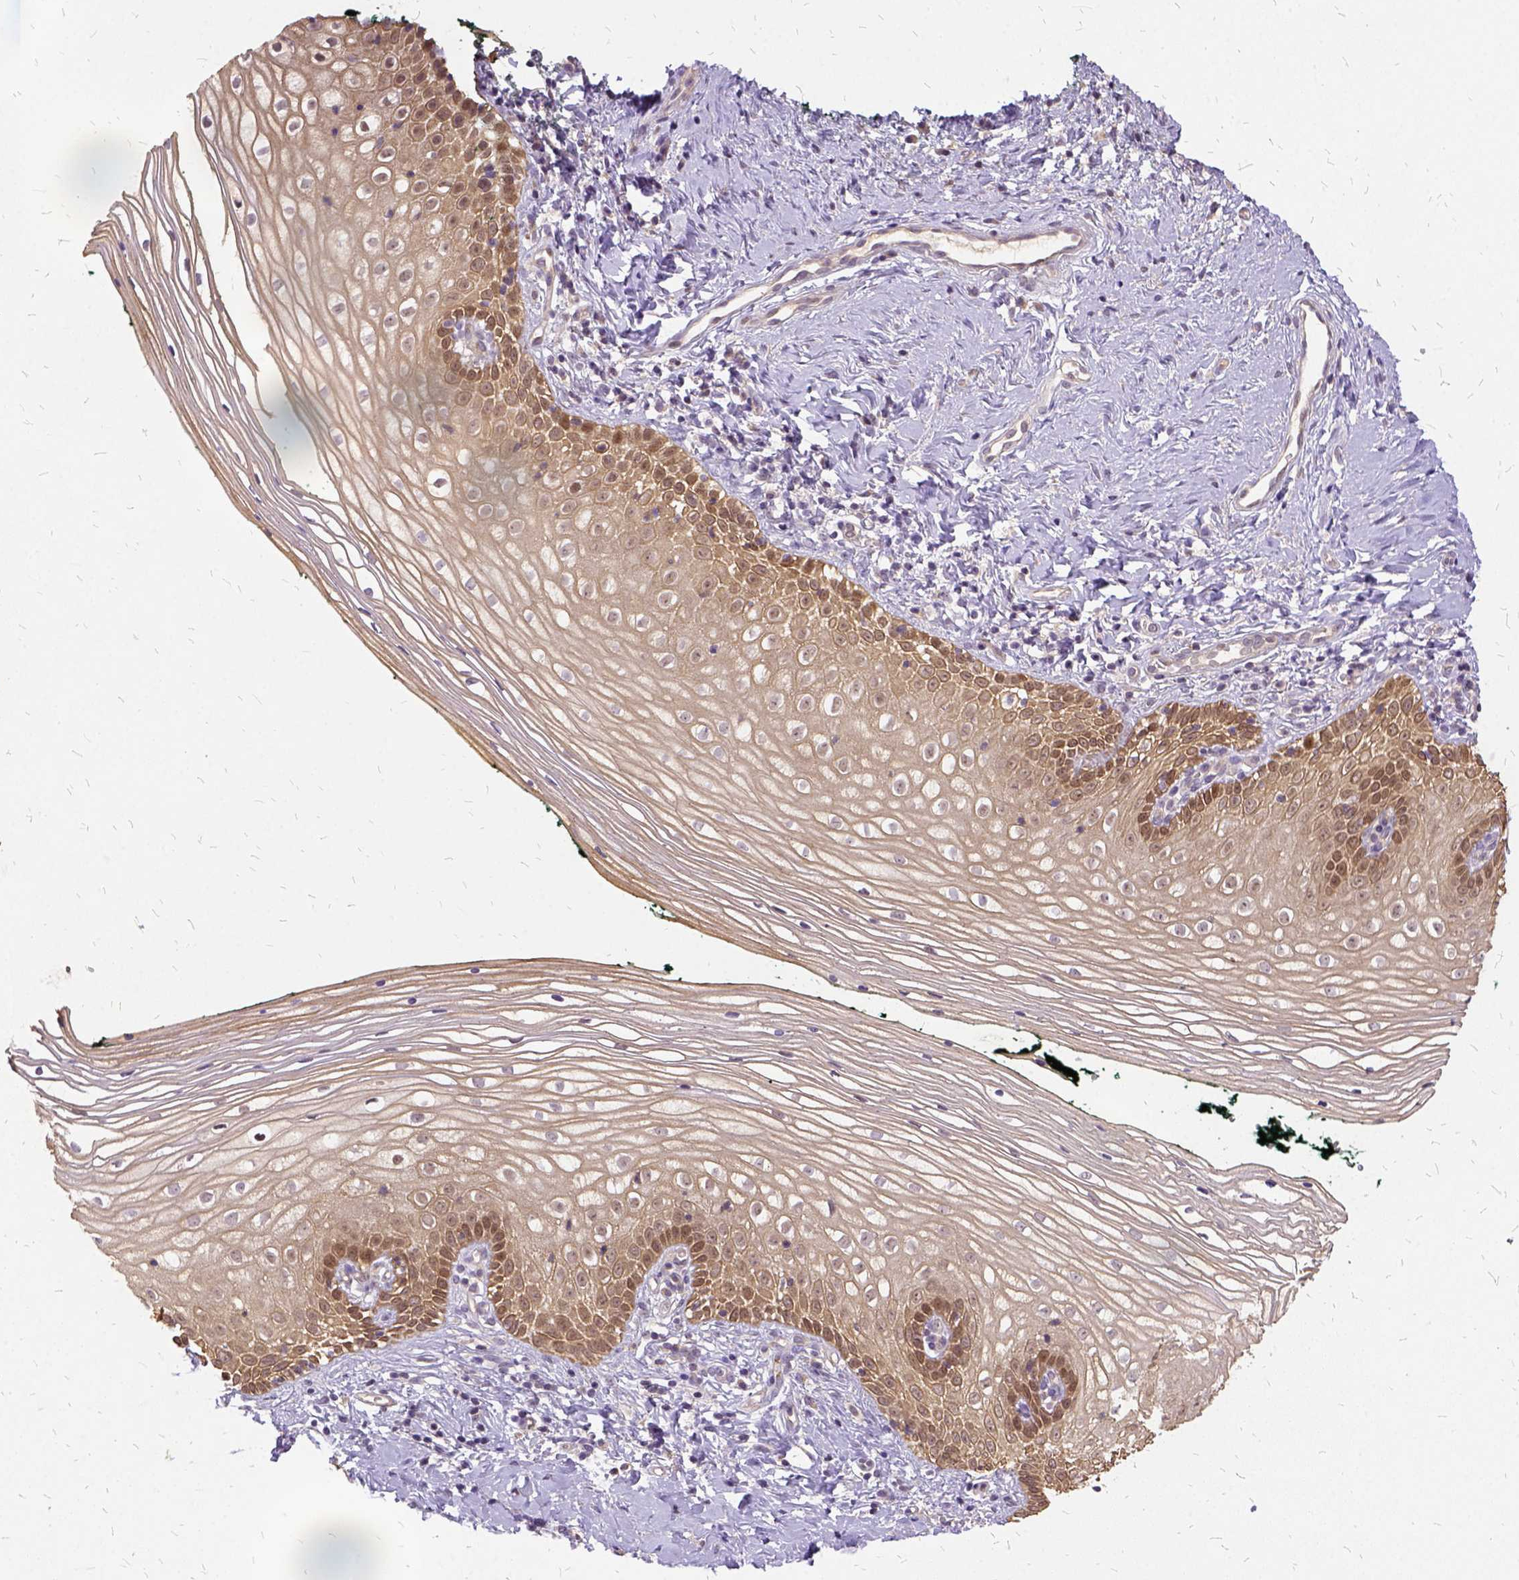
{"staining": {"intensity": "moderate", "quantity": ">75%", "location": "cytoplasmic/membranous,nuclear"}, "tissue": "vagina", "cell_type": "Squamous epithelial cells", "image_type": "normal", "snomed": [{"axis": "morphology", "description": "Normal tissue, NOS"}, {"axis": "topography", "description": "Vagina"}], "caption": "Unremarkable vagina shows moderate cytoplasmic/membranous,nuclear positivity in about >75% of squamous epithelial cells, visualized by immunohistochemistry.", "gene": "ILRUN", "patient": {"sex": "female", "age": 47}}